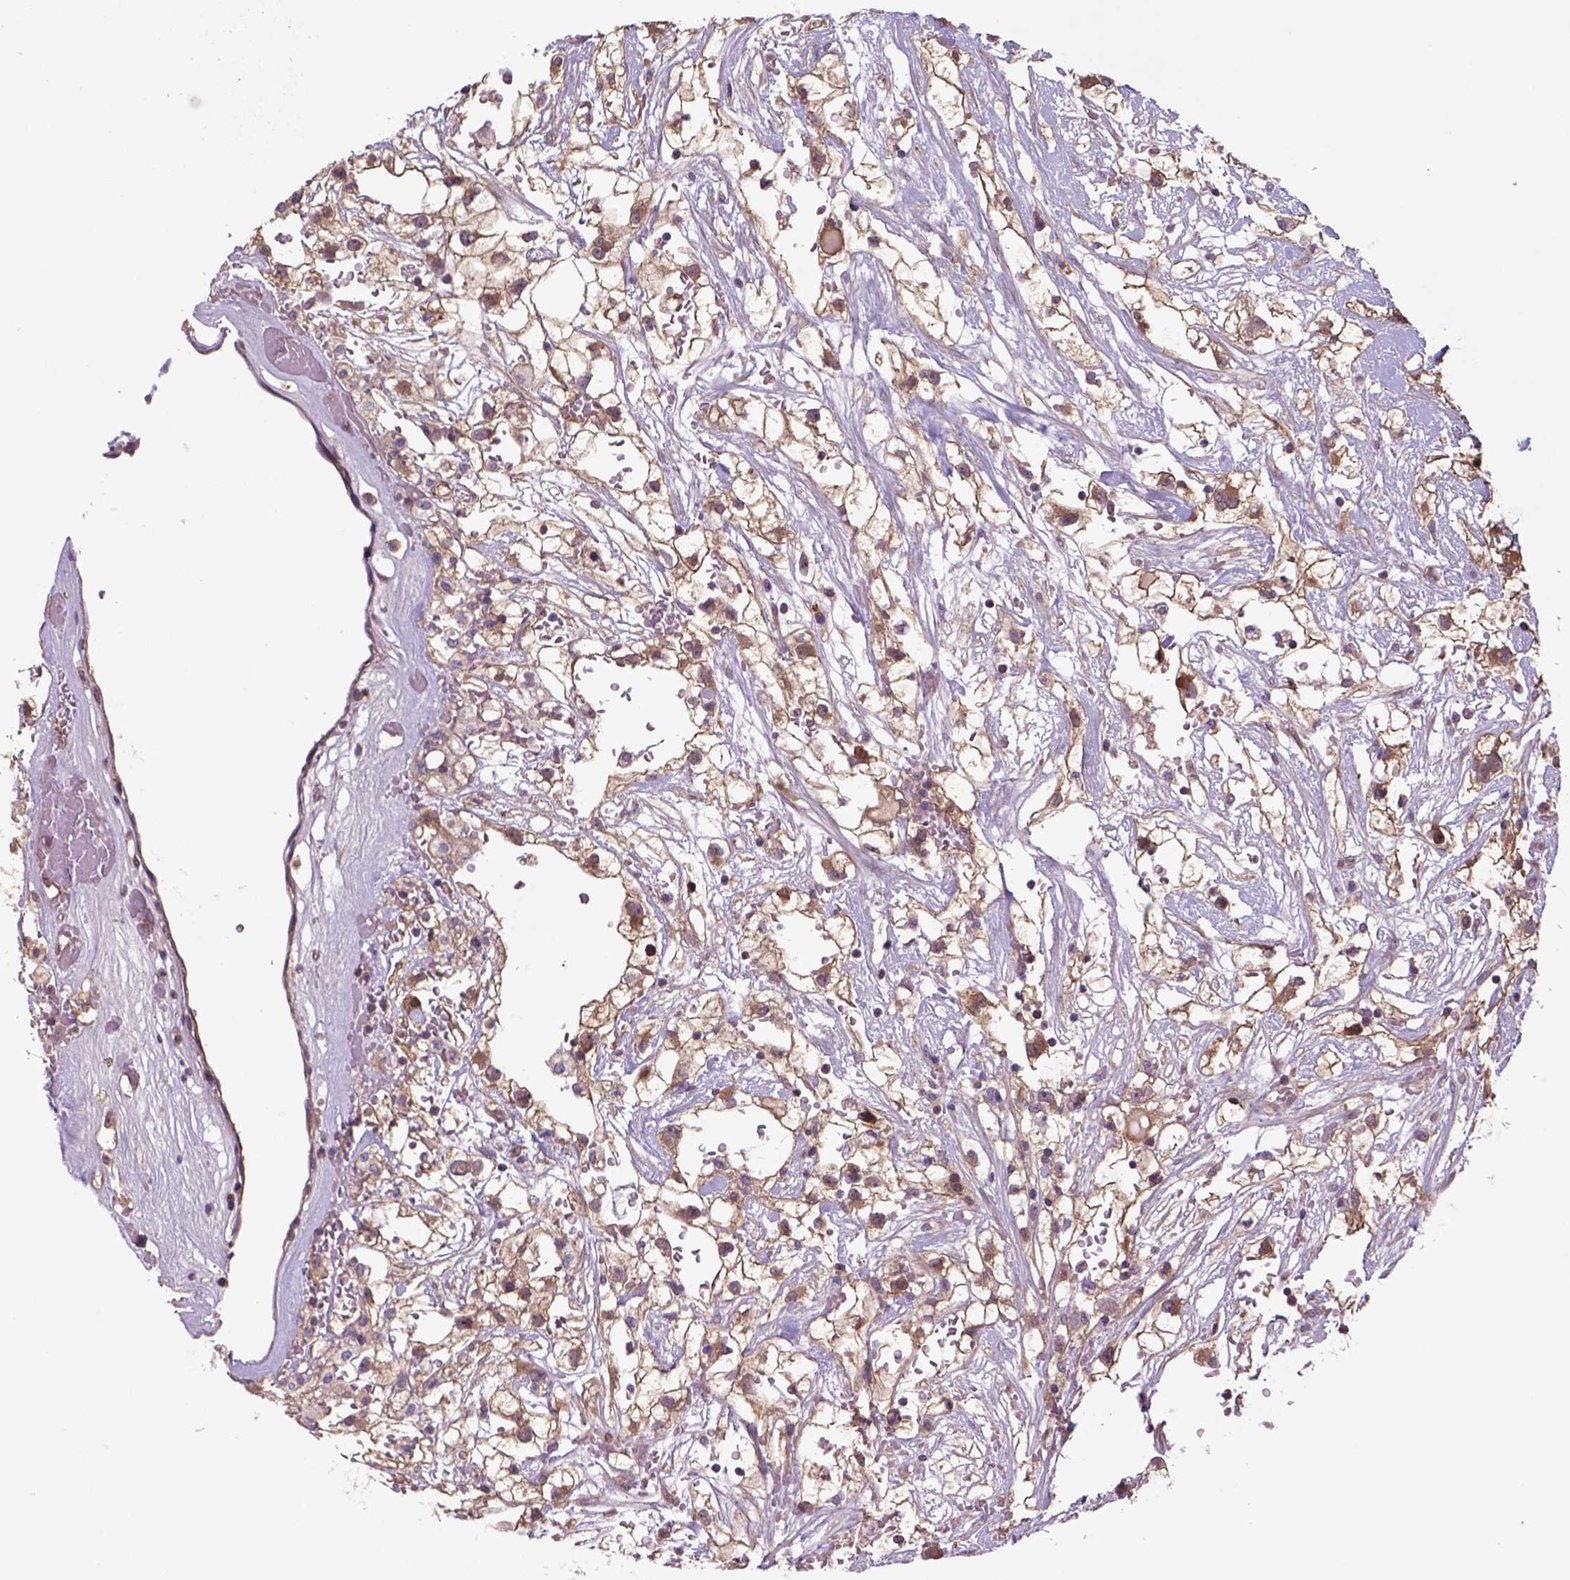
{"staining": {"intensity": "moderate", "quantity": ">75%", "location": "cytoplasmic/membranous"}, "tissue": "renal cancer", "cell_type": "Tumor cells", "image_type": "cancer", "snomed": [{"axis": "morphology", "description": "Adenocarcinoma, NOS"}, {"axis": "topography", "description": "Kidney"}], "caption": "Adenocarcinoma (renal) stained with a brown dye demonstrates moderate cytoplasmic/membranous positive staining in approximately >75% of tumor cells.", "gene": "HSPBP1", "patient": {"sex": "male", "age": 59}}